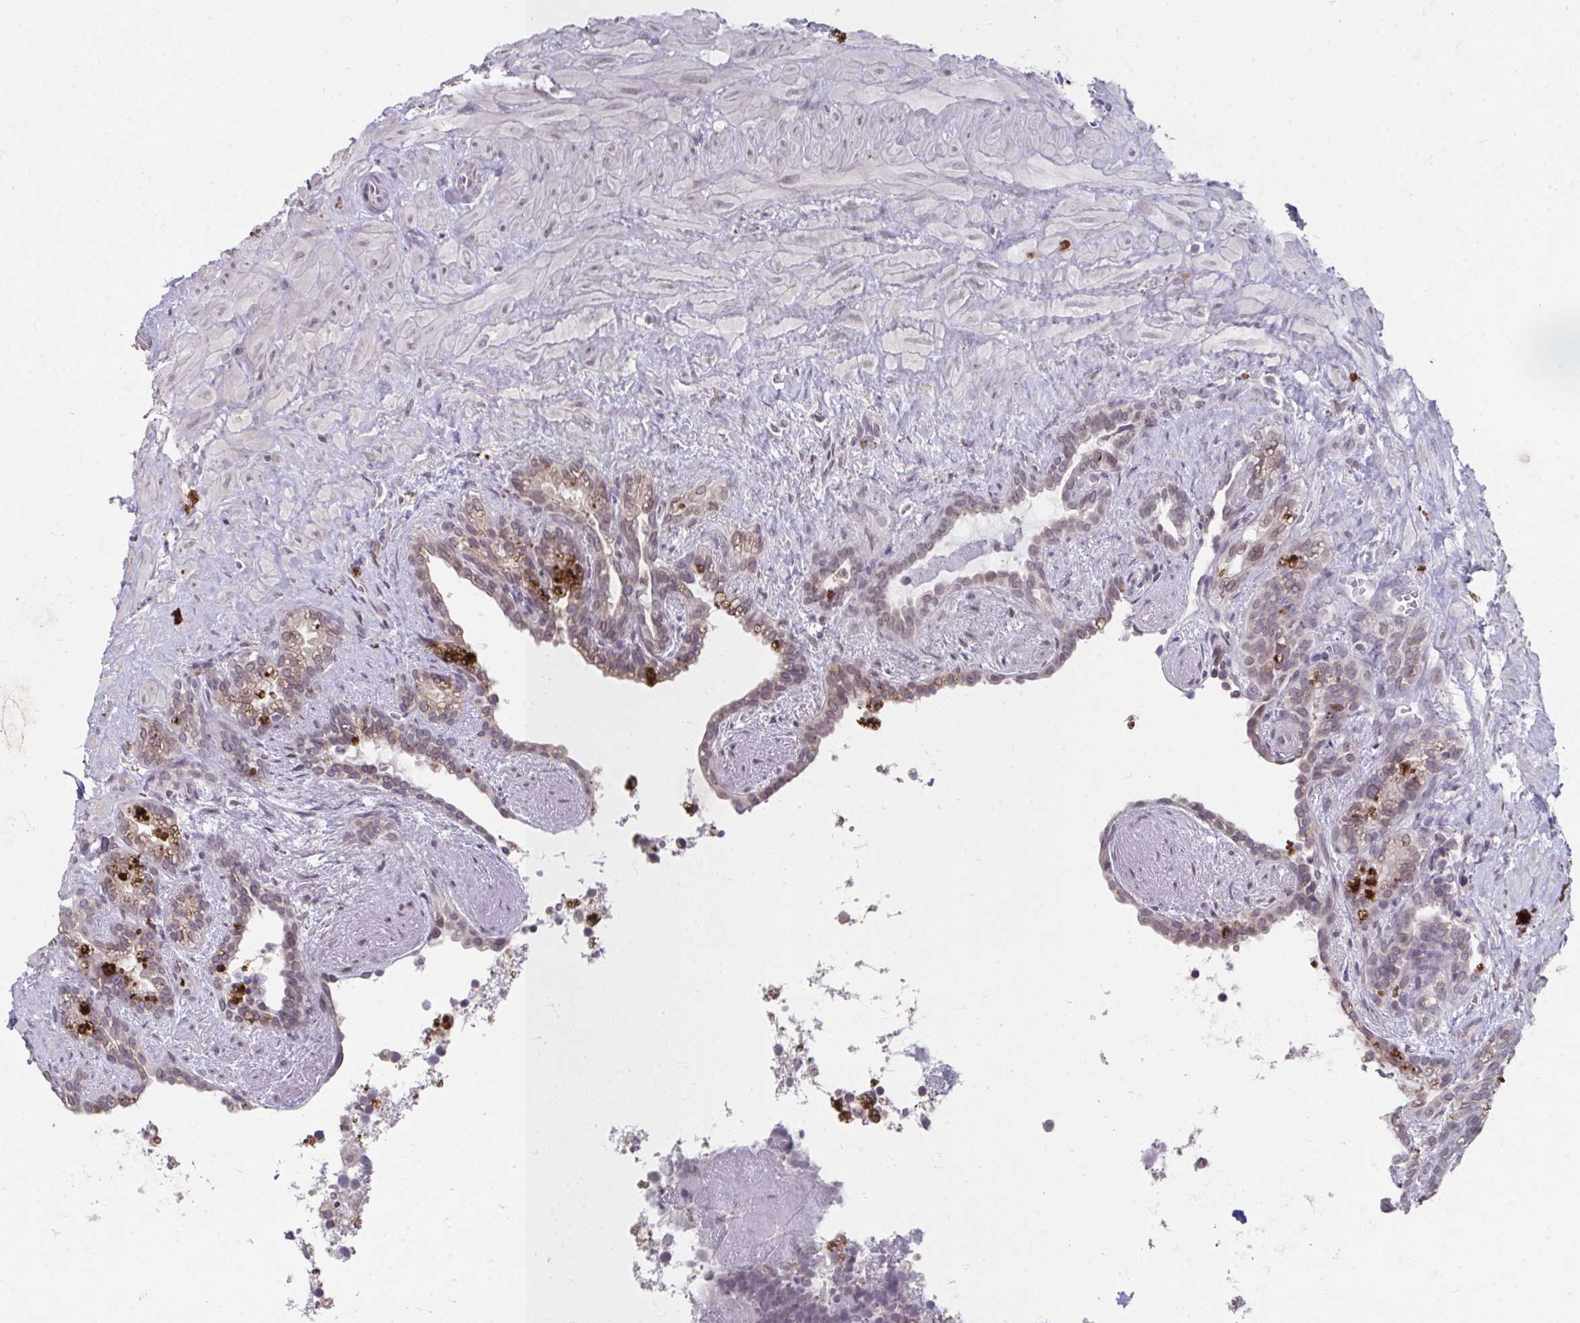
{"staining": {"intensity": "weak", "quantity": "<25%", "location": "nuclear"}, "tissue": "seminal vesicle", "cell_type": "Glandular cells", "image_type": "normal", "snomed": [{"axis": "morphology", "description": "Normal tissue, NOS"}, {"axis": "topography", "description": "Seminal veicle"}], "caption": "IHC histopathology image of benign seminal vesicle: seminal vesicle stained with DAB (3,3'-diaminobenzidine) displays no significant protein staining in glandular cells. Brightfield microscopy of immunohistochemistry (IHC) stained with DAB (brown) and hematoxylin (blue), captured at high magnification.", "gene": "NUP133", "patient": {"sex": "male", "age": 76}}